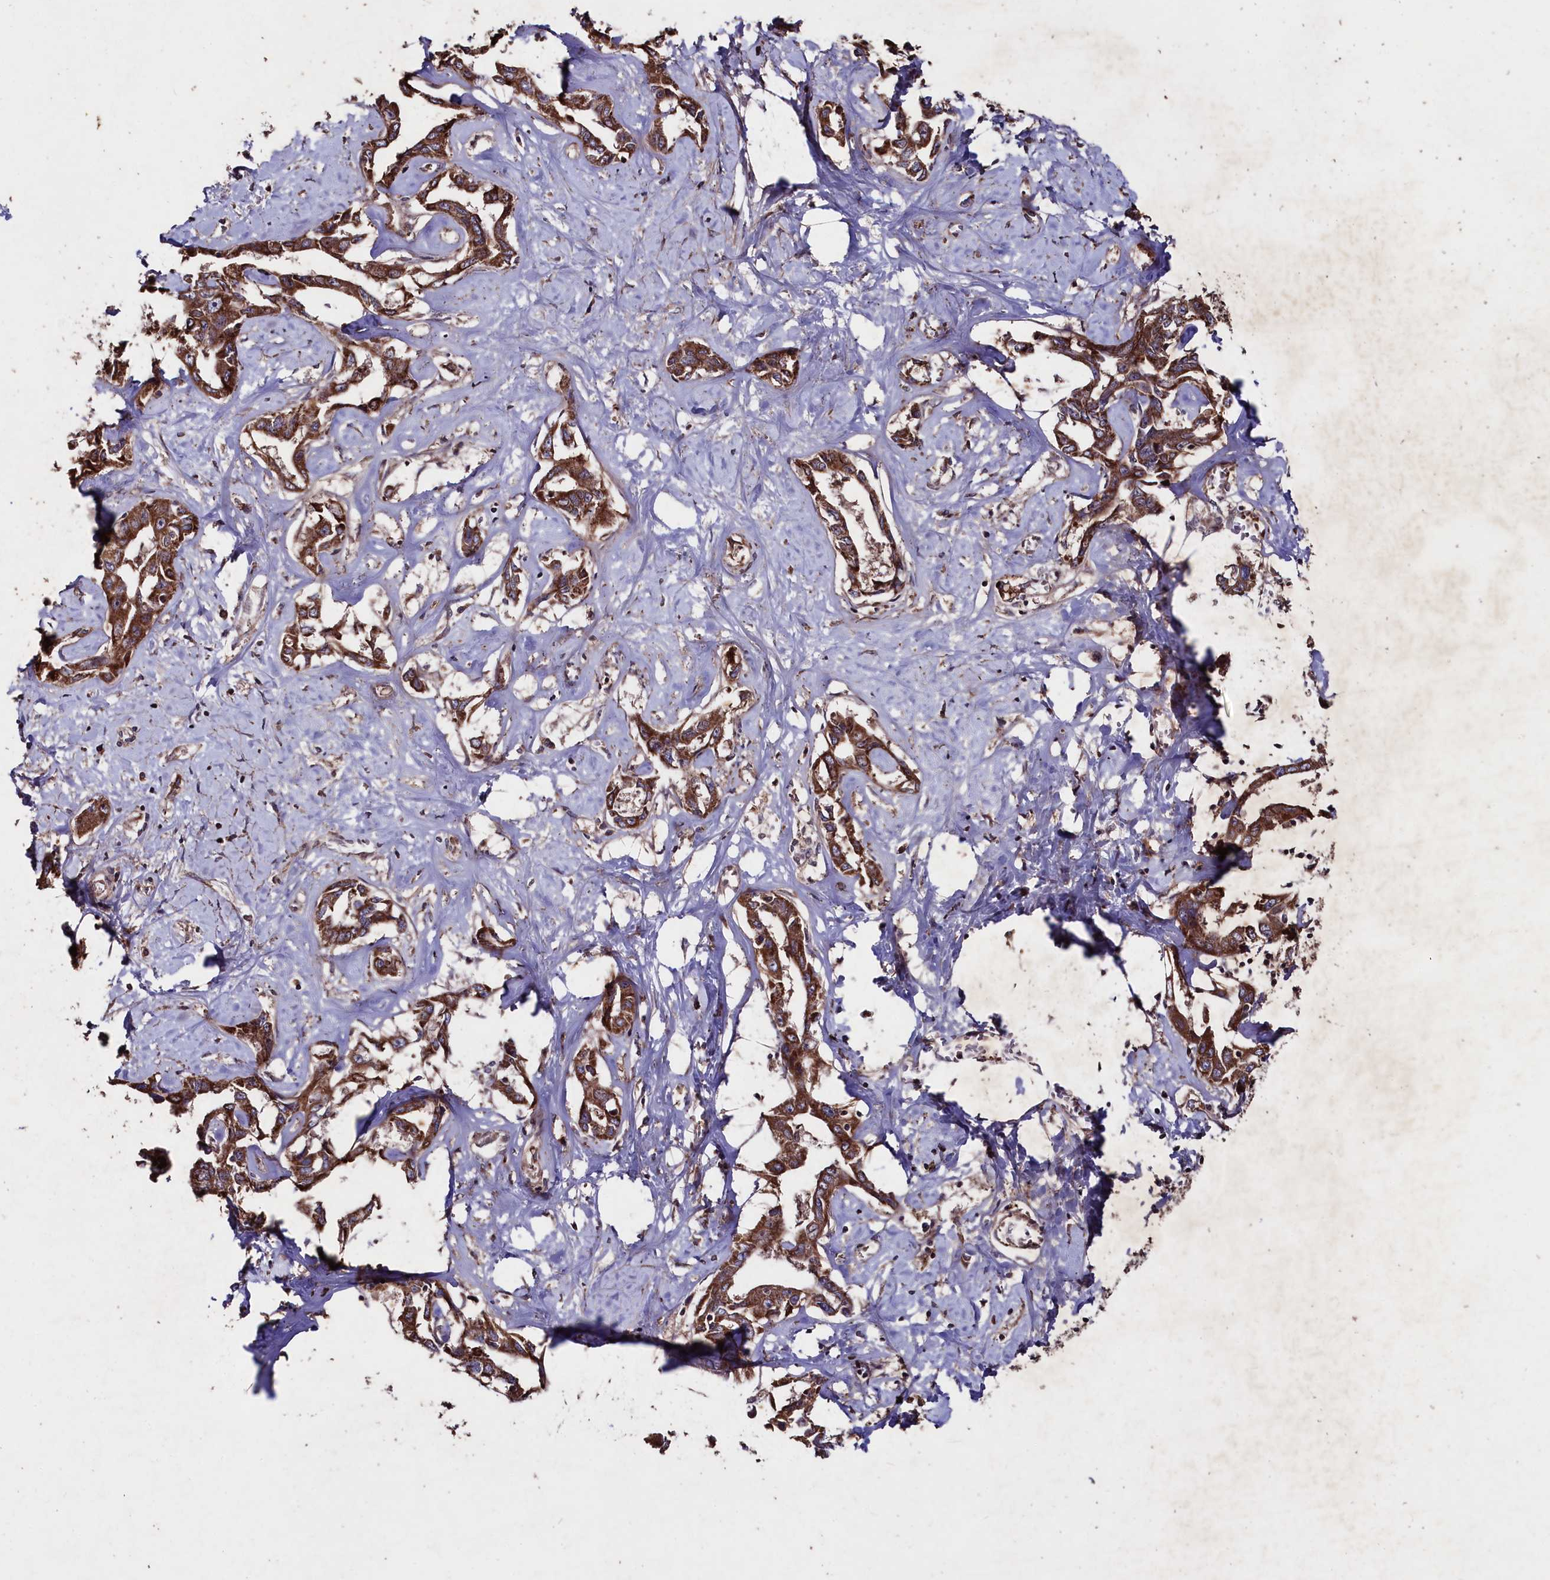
{"staining": {"intensity": "strong", "quantity": ">75%", "location": "cytoplasmic/membranous"}, "tissue": "liver cancer", "cell_type": "Tumor cells", "image_type": "cancer", "snomed": [{"axis": "morphology", "description": "Cholangiocarcinoma"}, {"axis": "topography", "description": "Liver"}], "caption": "Liver cancer (cholangiocarcinoma) stained with a protein marker exhibits strong staining in tumor cells.", "gene": "MYO1H", "patient": {"sex": "male", "age": 59}}